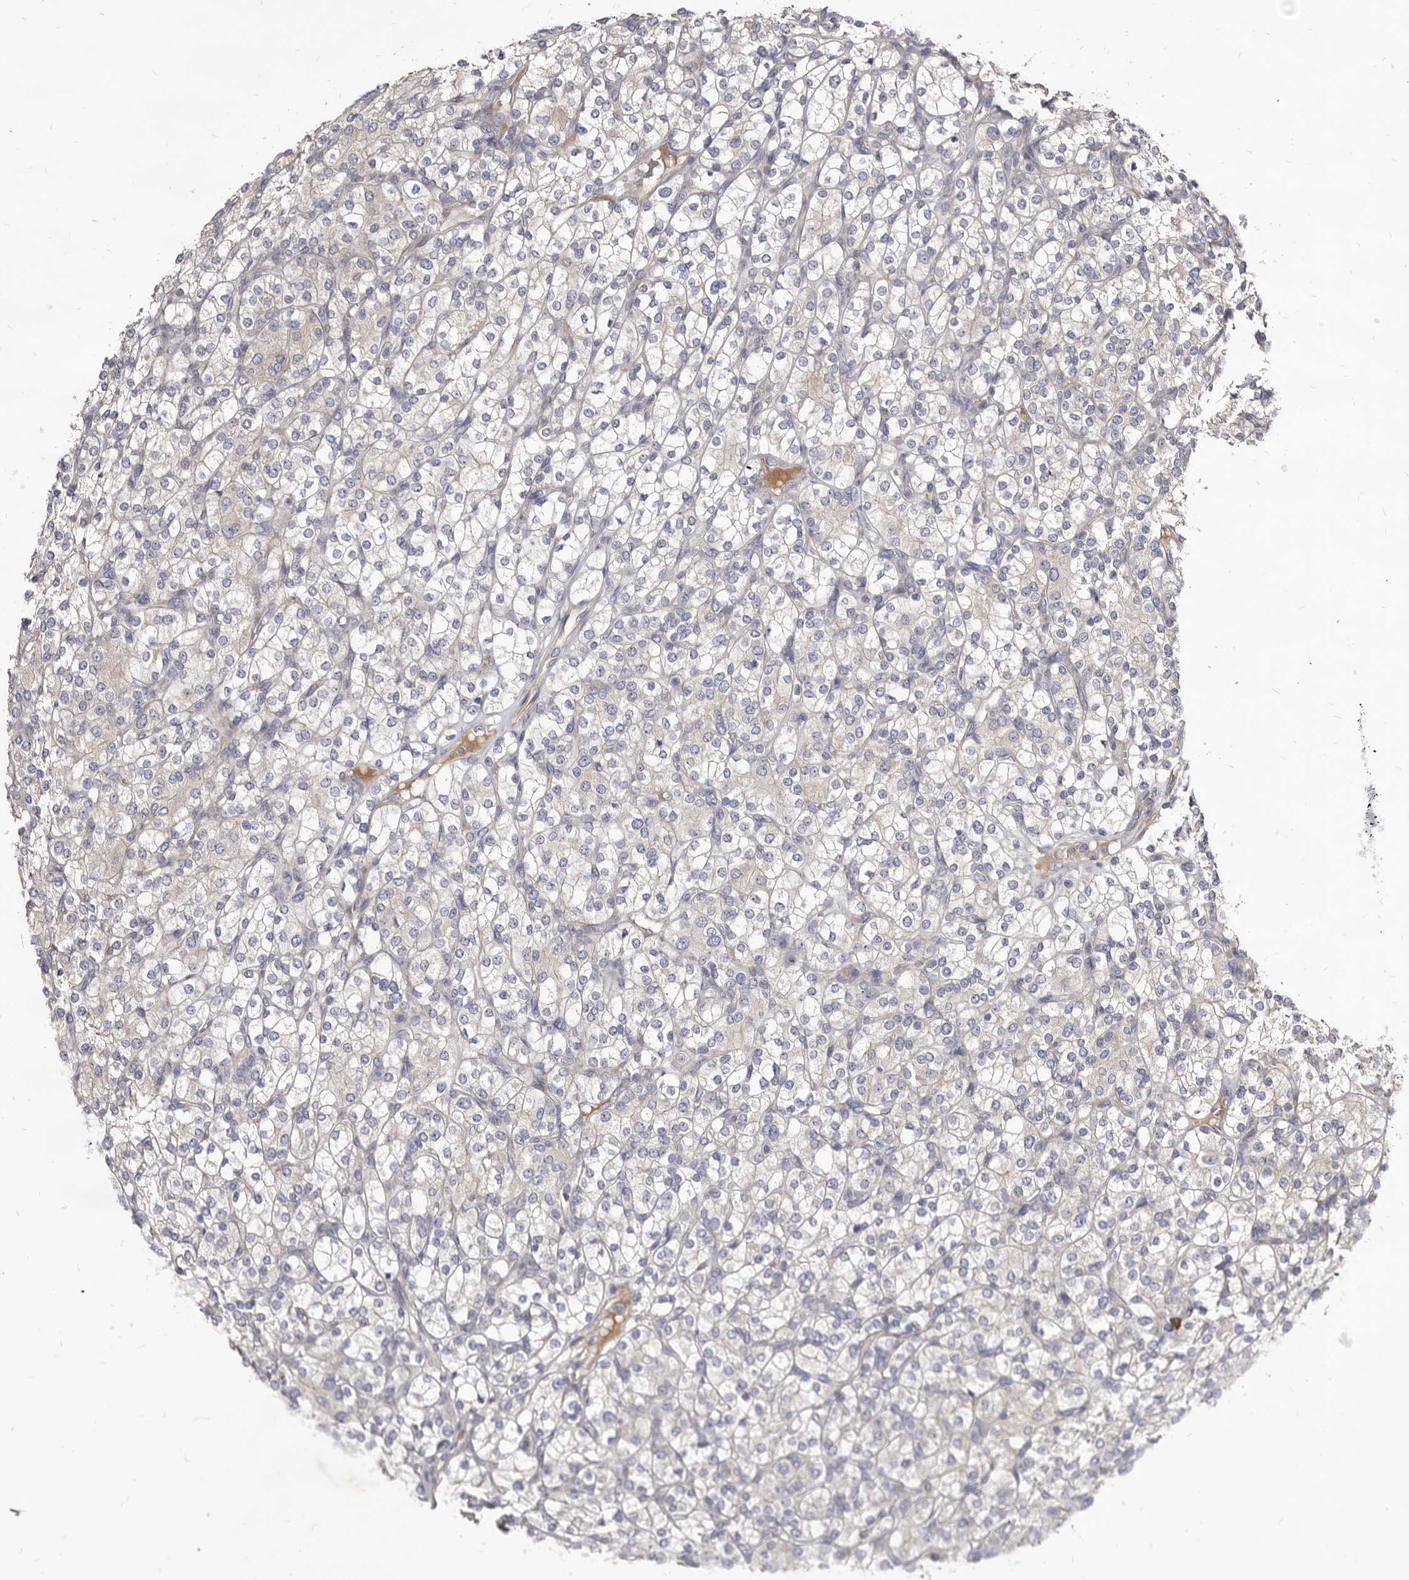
{"staining": {"intensity": "negative", "quantity": "none", "location": "none"}, "tissue": "renal cancer", "cell_type": "Tumor cells", "image_type": "cancer", "snomed": [{"axis": "morphology", "description": "Adenocarcinoma, NOS"}, {"axis": "topography", "description": "Kidney"}], "caption": "IHC of renal adenocarcinoma exhibits no expression in tumor cells.", "gene": "FAS", "patient": {"sex": "male", "age": 77}}